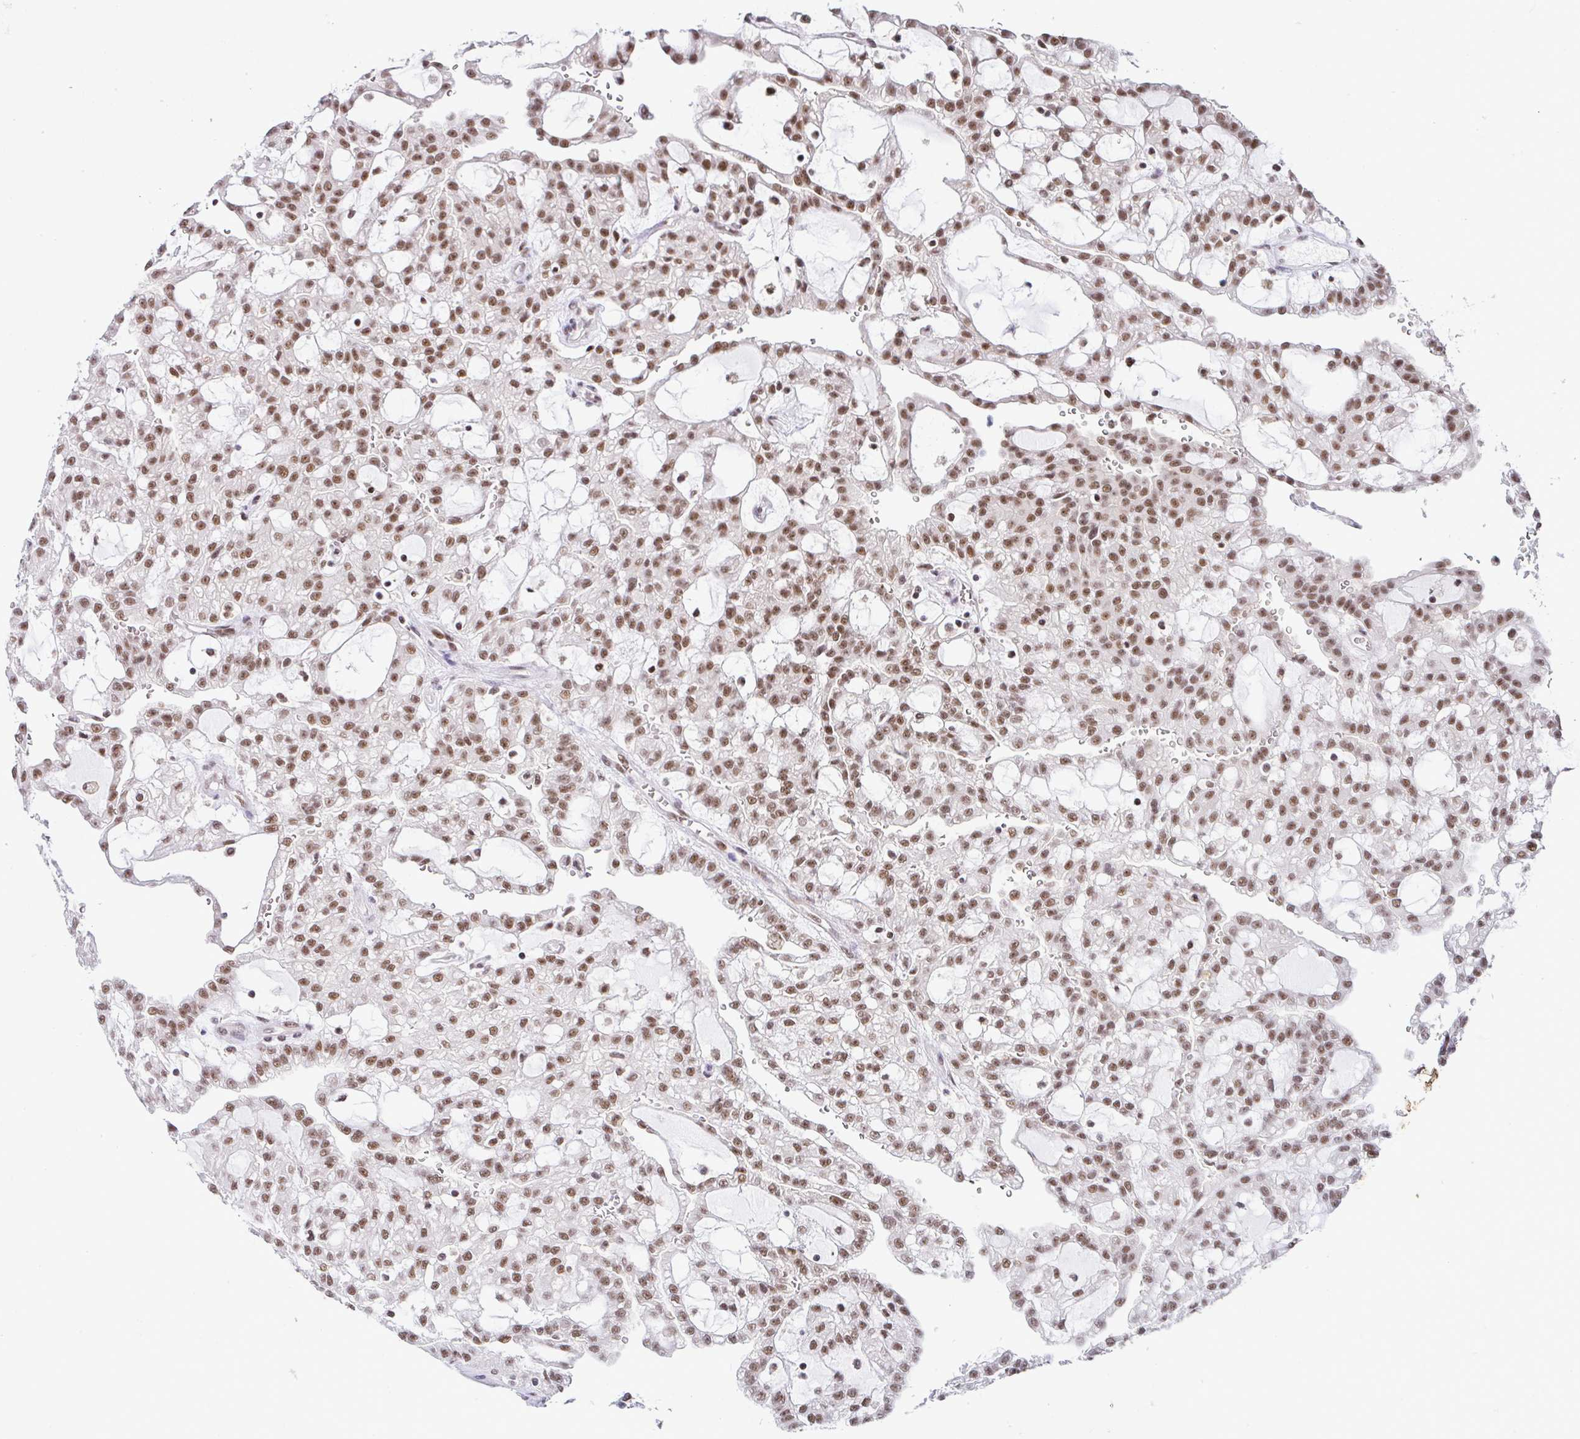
{"staining": {"intensity": "moderate", "quantity": ">75%", "location": "nuclear"}, "tissue": "renal cancer", "cell_type": "Tumor cells", "image_type": "cancer", "snomed": [{"axis": "morphology", "description": "Adenocarcinoma, NOS"}, {"axis": "topography", "description": "Kidney"}], "caption": "Human renal adenocarcinoma stained with a brown dye reveals moderate nuclear positive positivity in about >75% of tumor cells.", "gene": "PTPN2", "patient": {"sex": "male", "age": 63}}